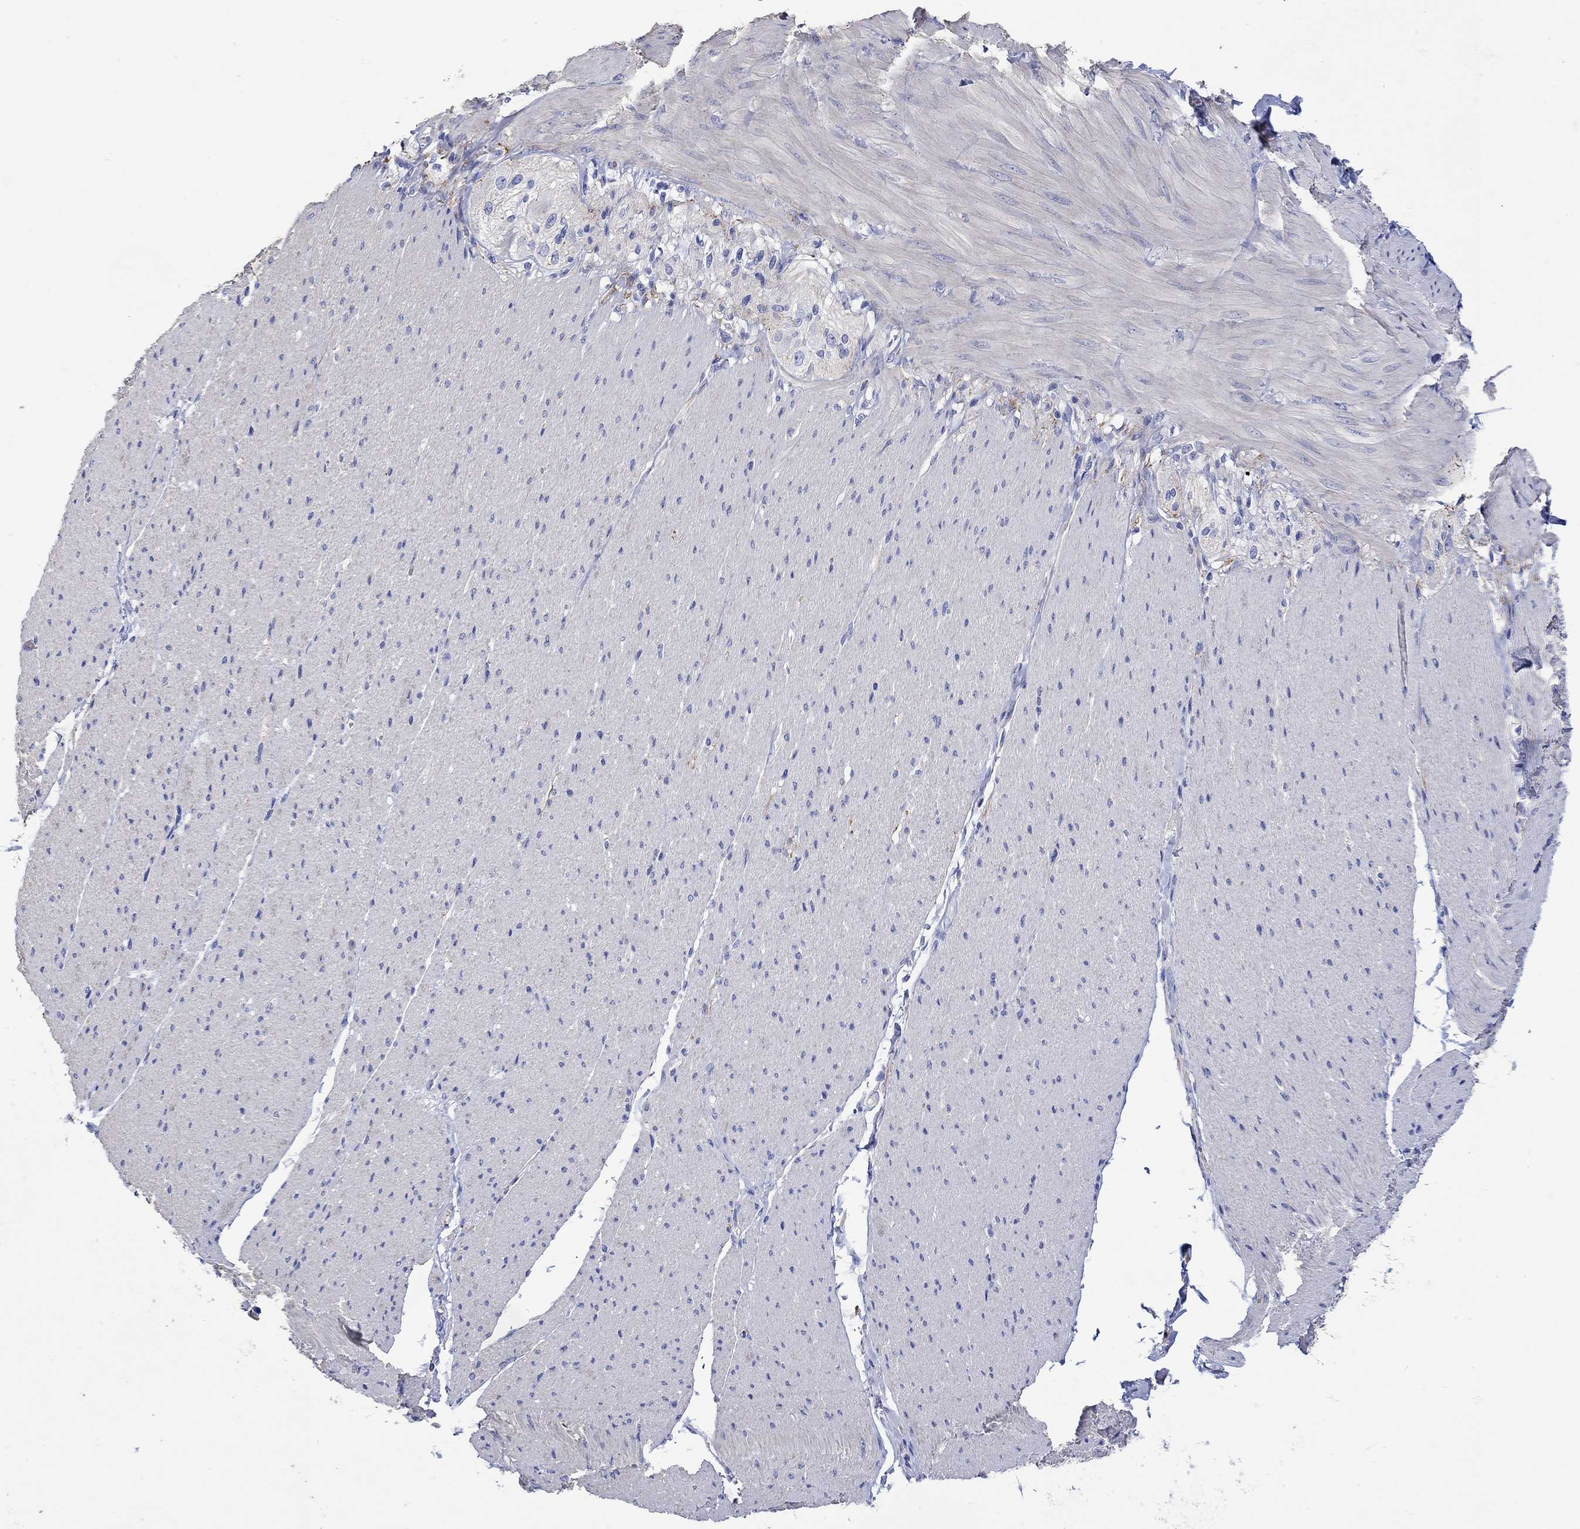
{"staining": {"intensity": "negative", "quantity": "none", "location": "none"}, "tissue": "soft tissue", "cell_type": "Fibroblasts", "image_type": "normal", "snomed": [{"axis": "morphology", "description": "Normal tissue, NOS"}, {"axis": "topography", "description": "Smooth muscle"}, {"axis": "topography", "description": "Duodenum"}, {"axis": "topography", "description": "Peripheral nerve tissue"}], "caption": "This micrograph is of unremarkable soft tissue stained with immunohistochemistry (IHC) to label a protein in brown with the nuclei are counter-stained blue. There is no staining in fibroblasts.", "gene": "ANKMY1", "patient": {"sex": "female", "age": 61}}